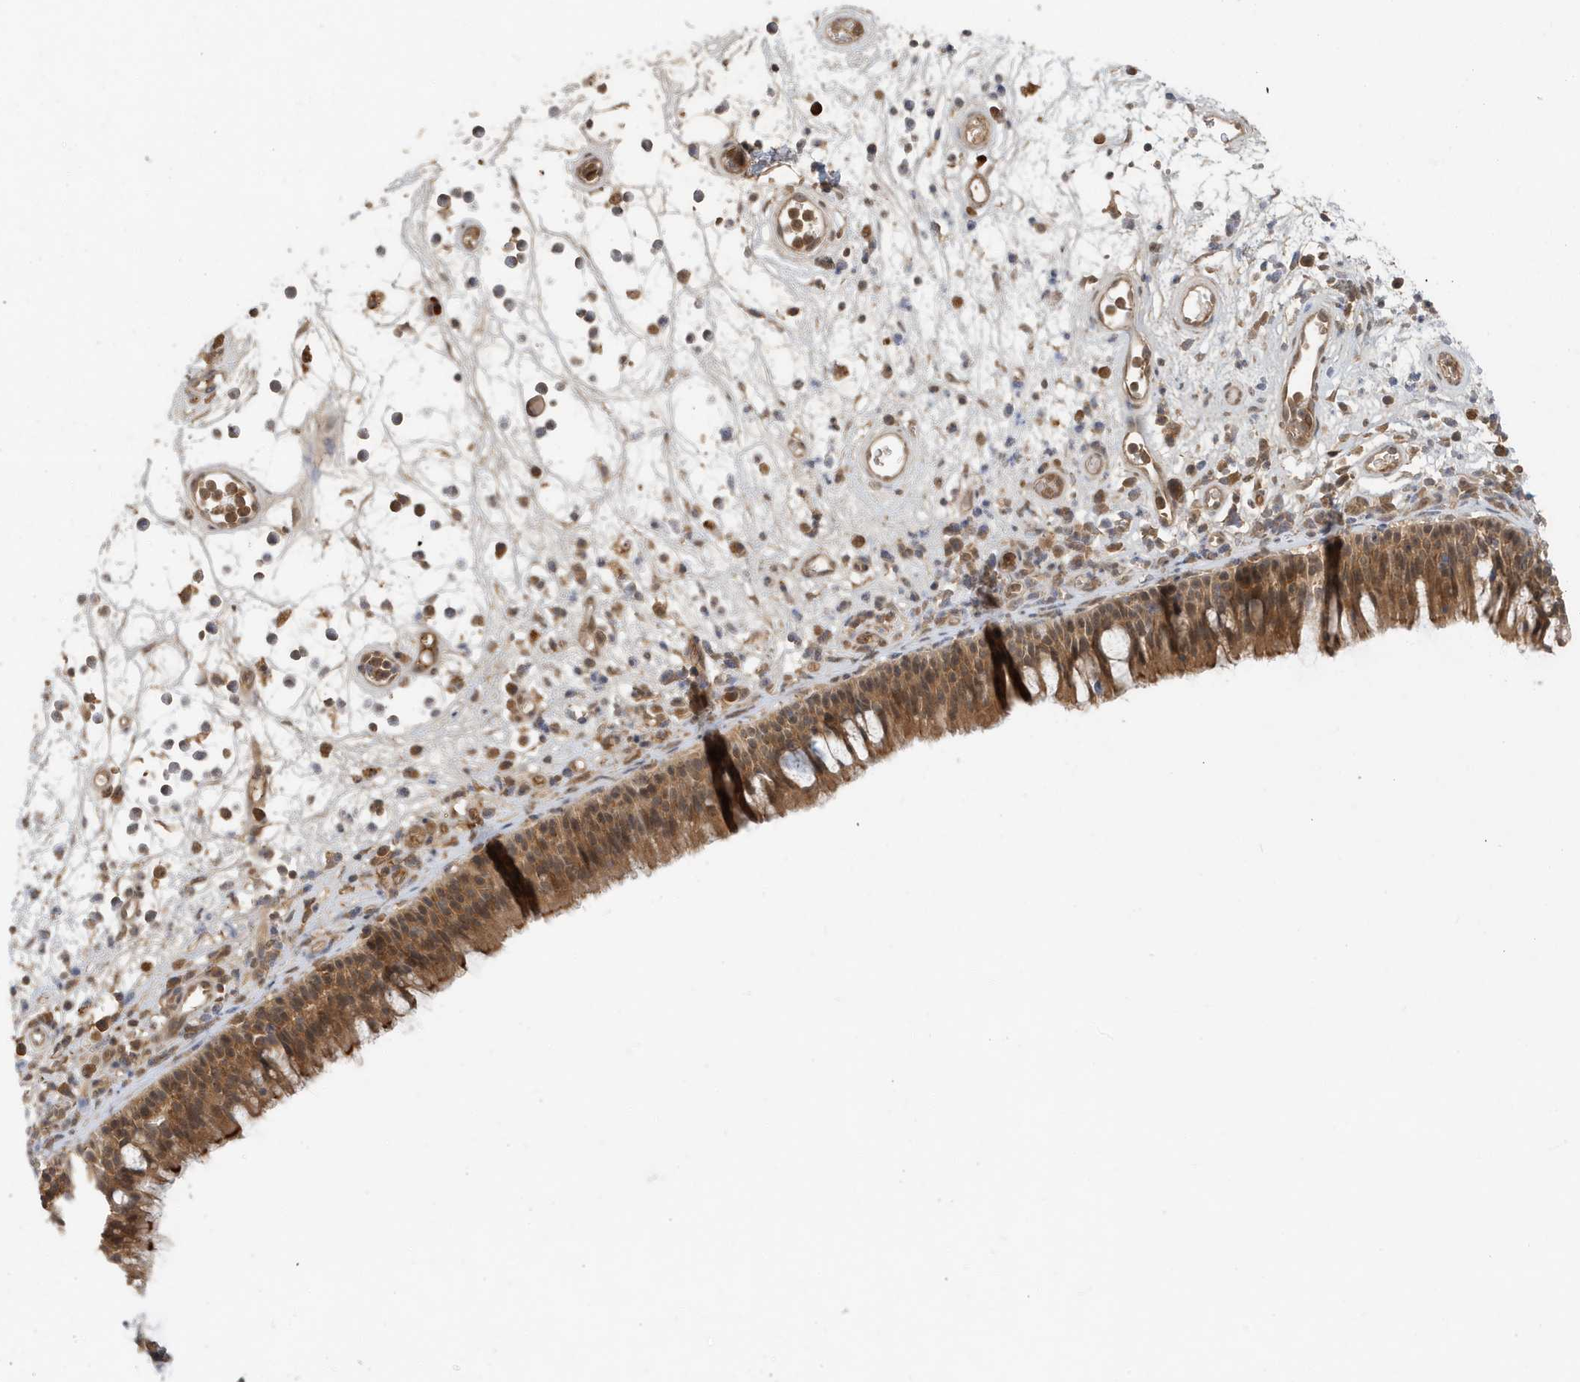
{"staining": {"intensity": "moderate", "quantity": ">75%", "location": "cytoplasmic/membranous,nuclear"}, "tissue": "nasopharynx", "cell_type": "Respiratory epithelial cells", "image_type": "normal", "snomed": [{"axis": "morphology", "description": "Normal tissue, NOS"}, {"axis": "morphology", "description": "Inflammation, NOS"}, {"axis": "morphology", "description": "Malignant melanoma, Metastatic site"}, {"axis": "topography", "description": "Nasopharynx"}], "caption": "A brown stain highlights moderate cytoplasmic/membranous,nuclear staining of a protein in respiratory epithelial cells of benign nasopharynx. (DAB = brown stain, brightfield microscopy at high magnification).", "gene": "ABCB9", "patient": {"sex": "male", "age": 70}}